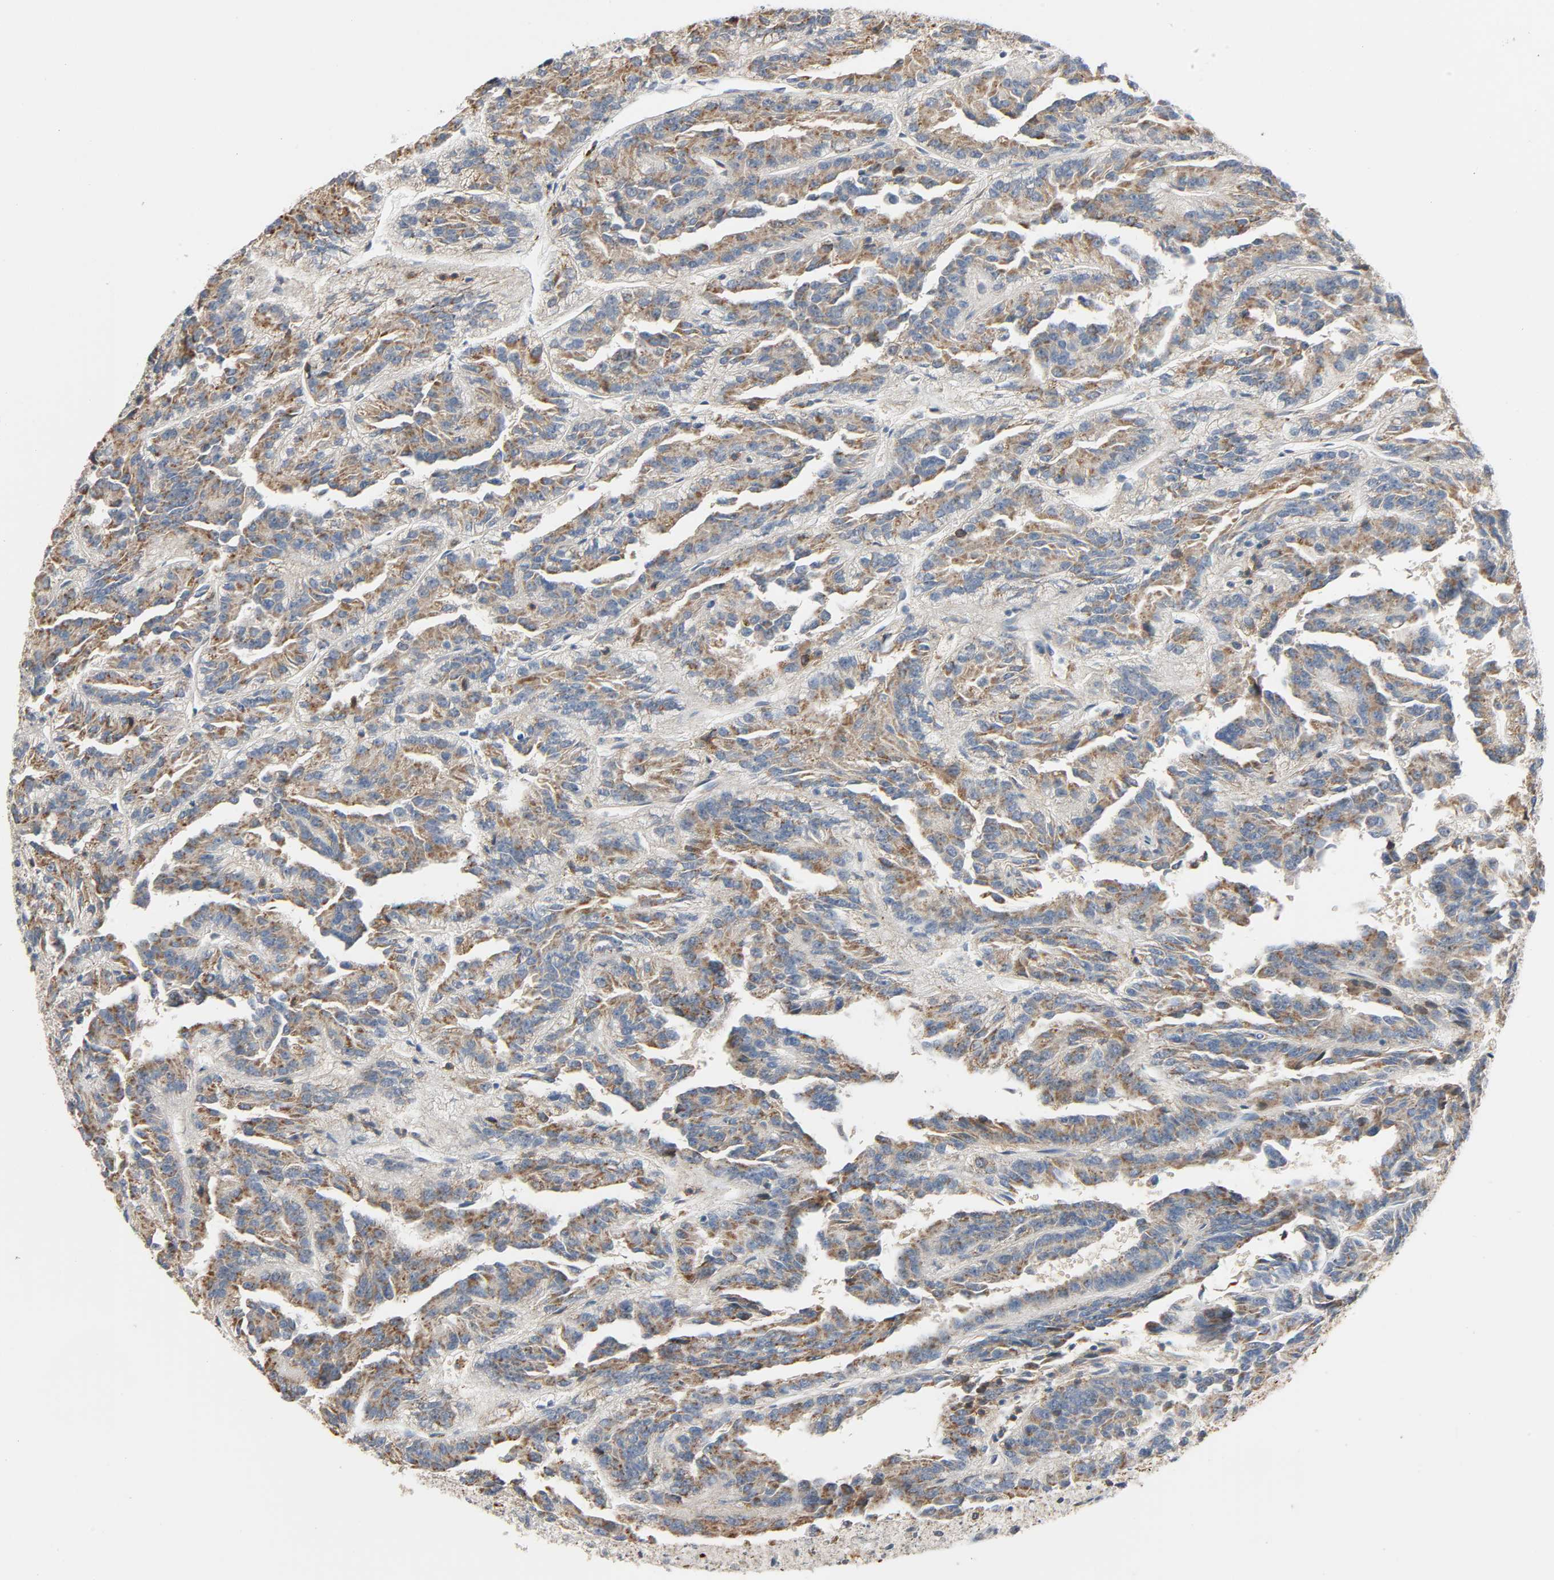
{"staining": {"intensity": "weak", "quantity": "25%-75%", "location": "cytoplasmic/membranous"}, "tissue": "renal cancer", "cell_type": "Tumor cells", "image_type": "cancer", "snomed": [{"axis": "morphology", "description": "Adenocarcinoma, NOS"}, {"axis": "topography", "description": "Kidney"}], "caption": "This is a histology image of immunohistochemistry staining of adenocarcinoma (renal), which shows weak positivity in the cytoplasmic/membranous of tumor cells.", "gene": "CD4", "patient": {"sex": "male", "age": 46}}